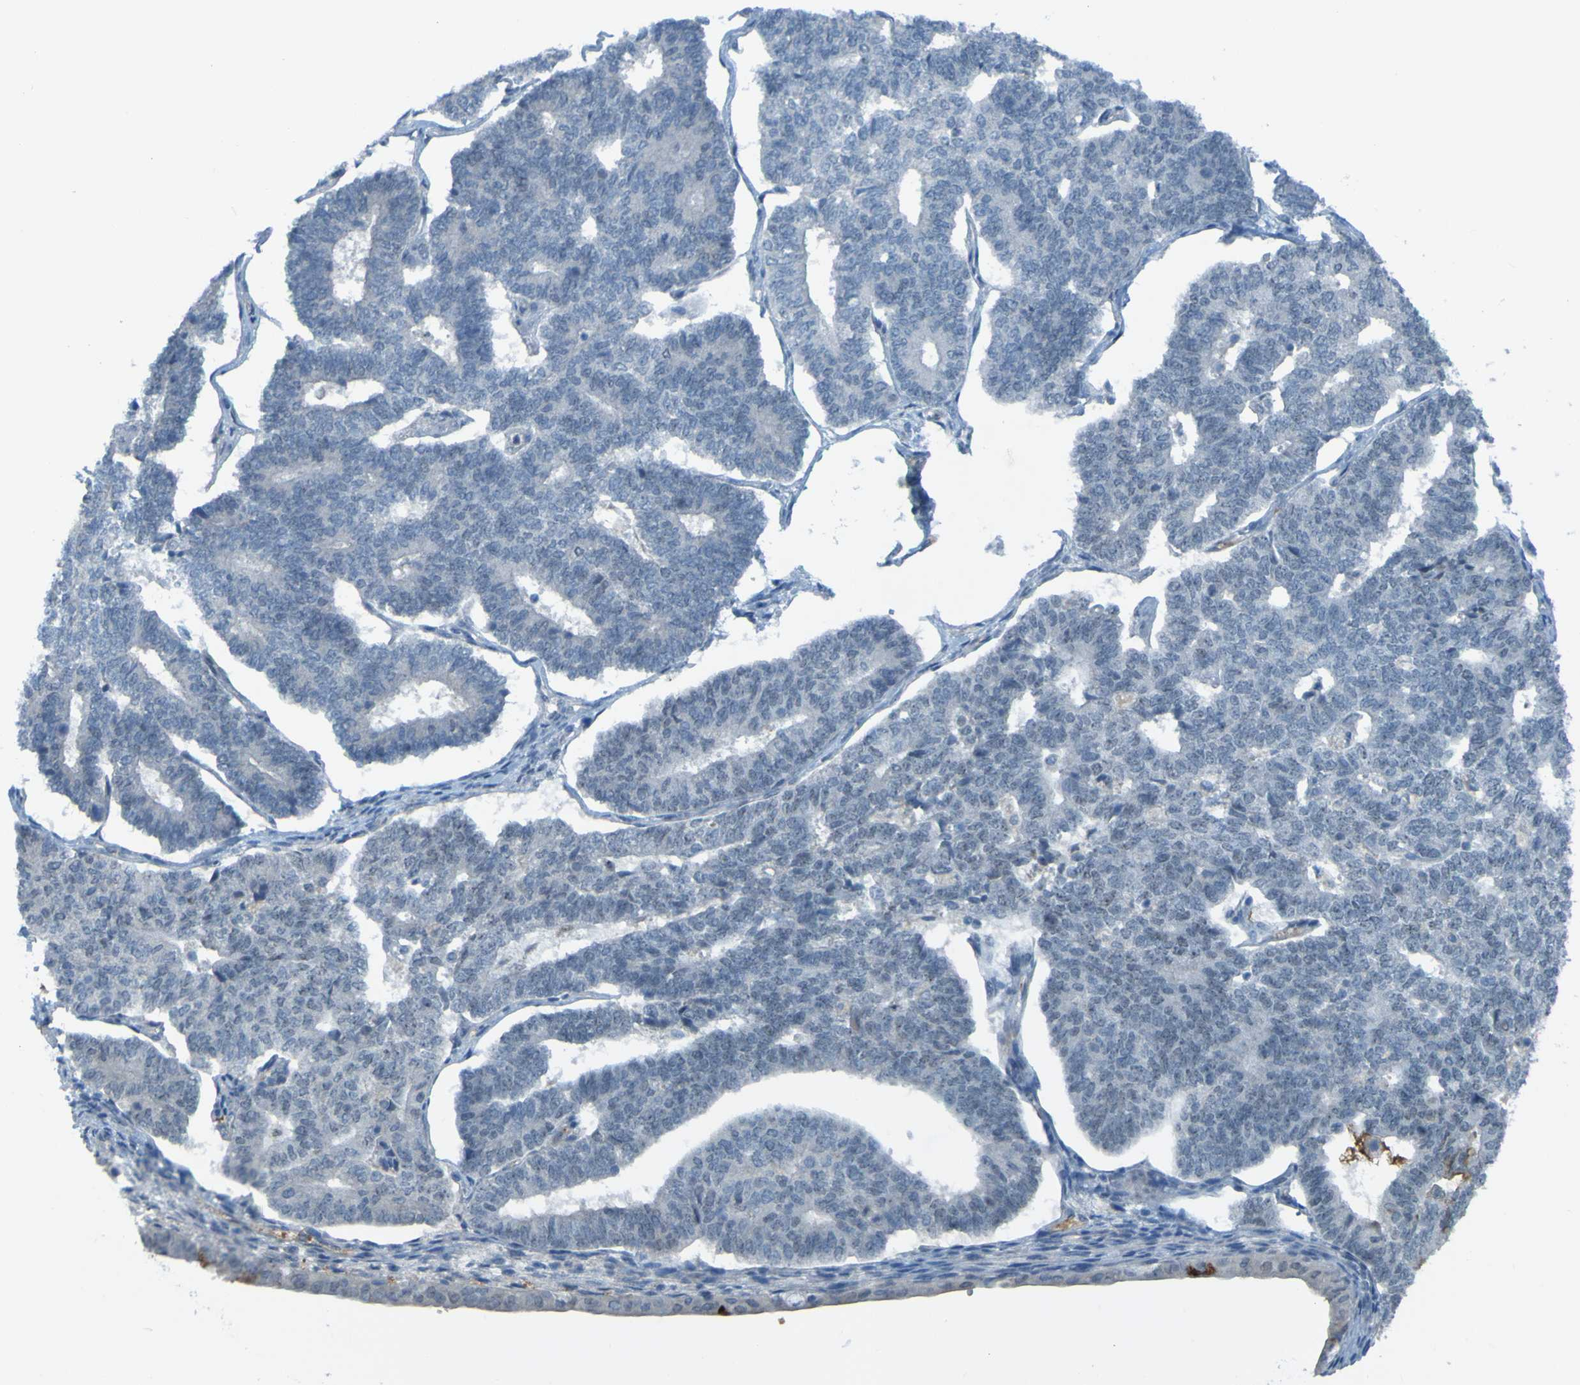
{"staining": {"intensity": "negative", "quantity": "none", "location": "none"}, "tissue": "endometrial cancer", "cell_type": "Tumor cells", "image_type": "cancer", "snomed": [{"axis": "morphology", "description": "Adenocarcinoma, NOS"}, {"axis": "topography", "description": "Endometrium"}], "caption": "Immunohistochemical staining of endometrial adenocarcinoma exhibits no significant staining in tumor cells.", "gene": "USP36", "patient": {"sex": "female", "age": 70}}